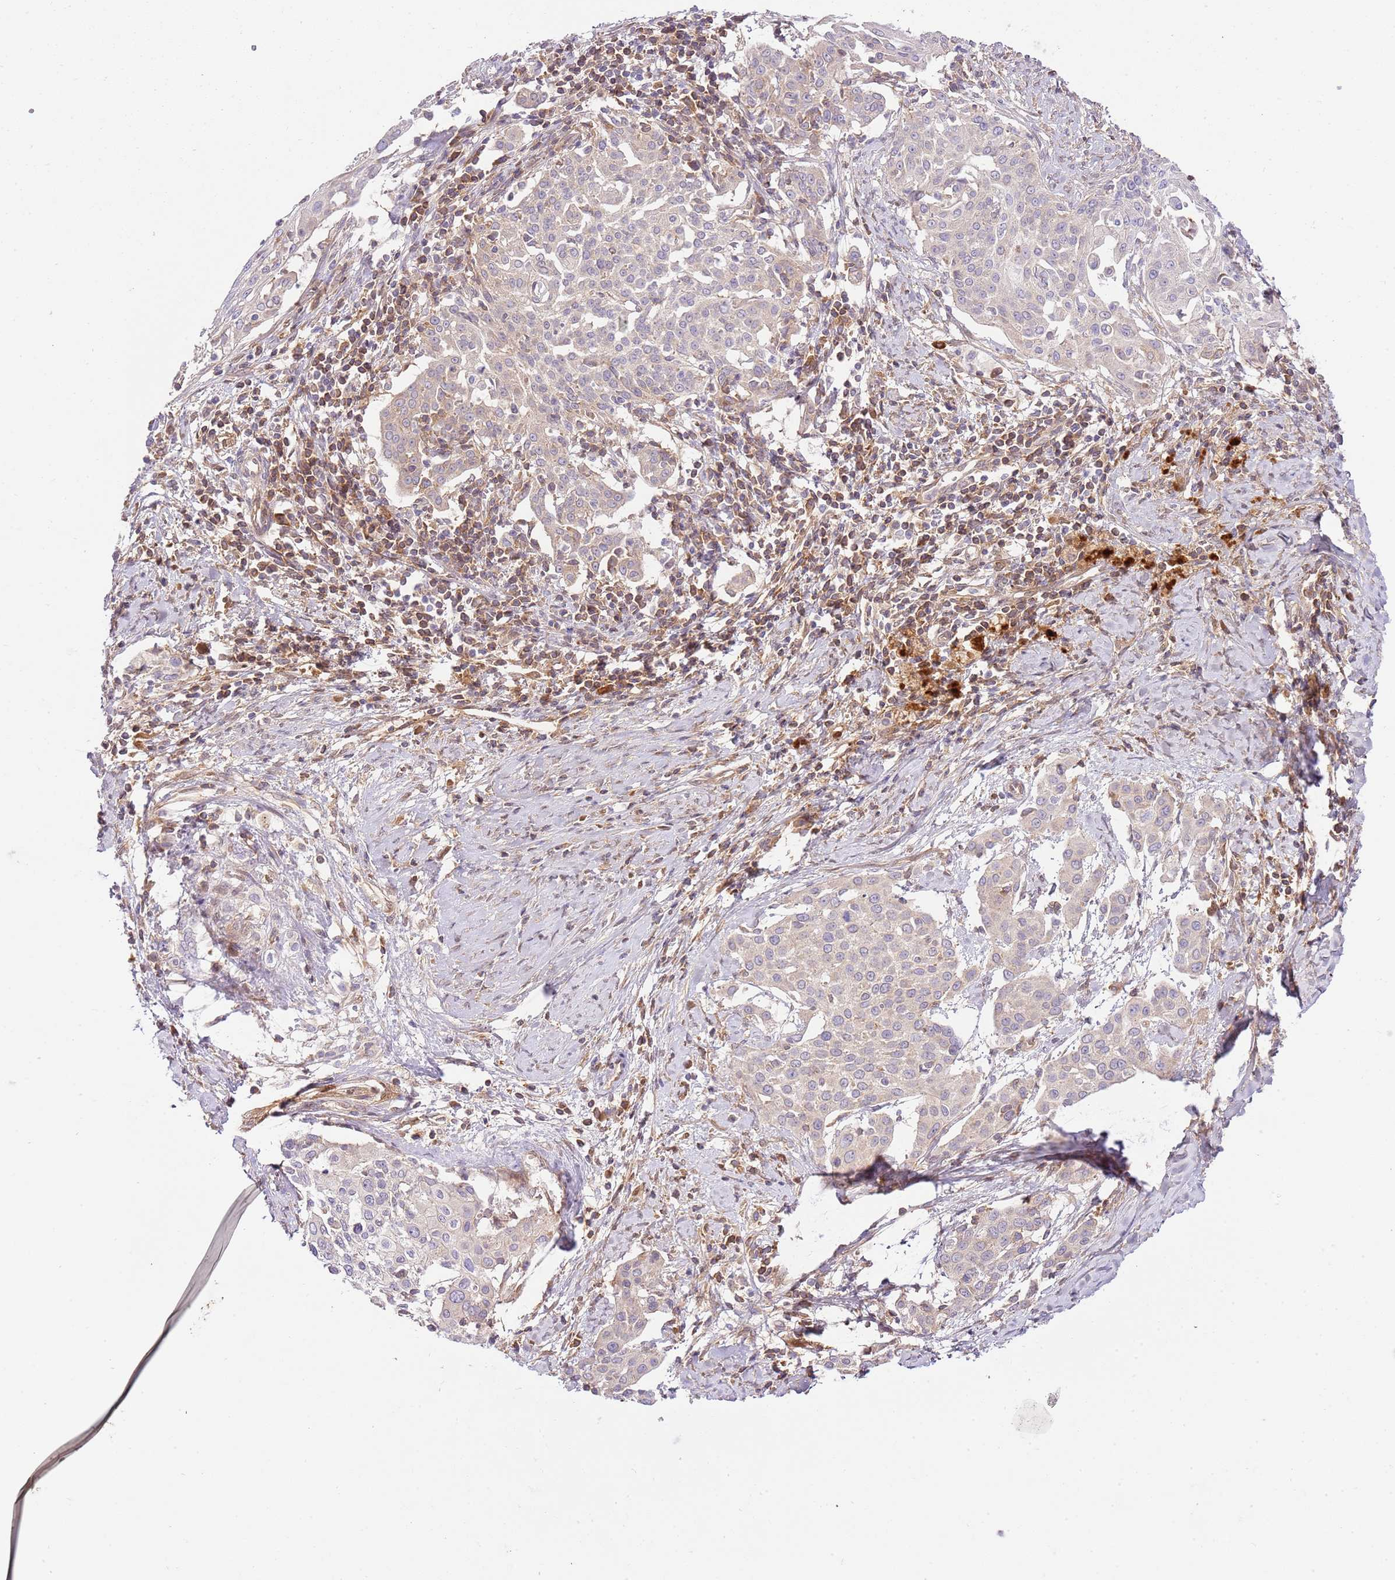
{"staining": {"intensity": "weak", "quantity": "<25%", "location": "cytoplasmic/membranous"}, "tissue": "cervical cancer", "cell_type": "Tumor cells", "image_type": "cancer", "snomed": [{"axis": "morphology", "description": "Squamous cell carcinoma, NOS"}, {"axis": "topography", "description": "Cervix"}], "caption": "Immunohistochemistry histopathology image of neoplastic tissue: human cervical squamous cell carcinoma stained with DAB (3,3'-diaminobenzidine) reveals no significant protein staining in tumor cells.", "gene": "C8G", "patient": {"sex": "female", "age": 44}}